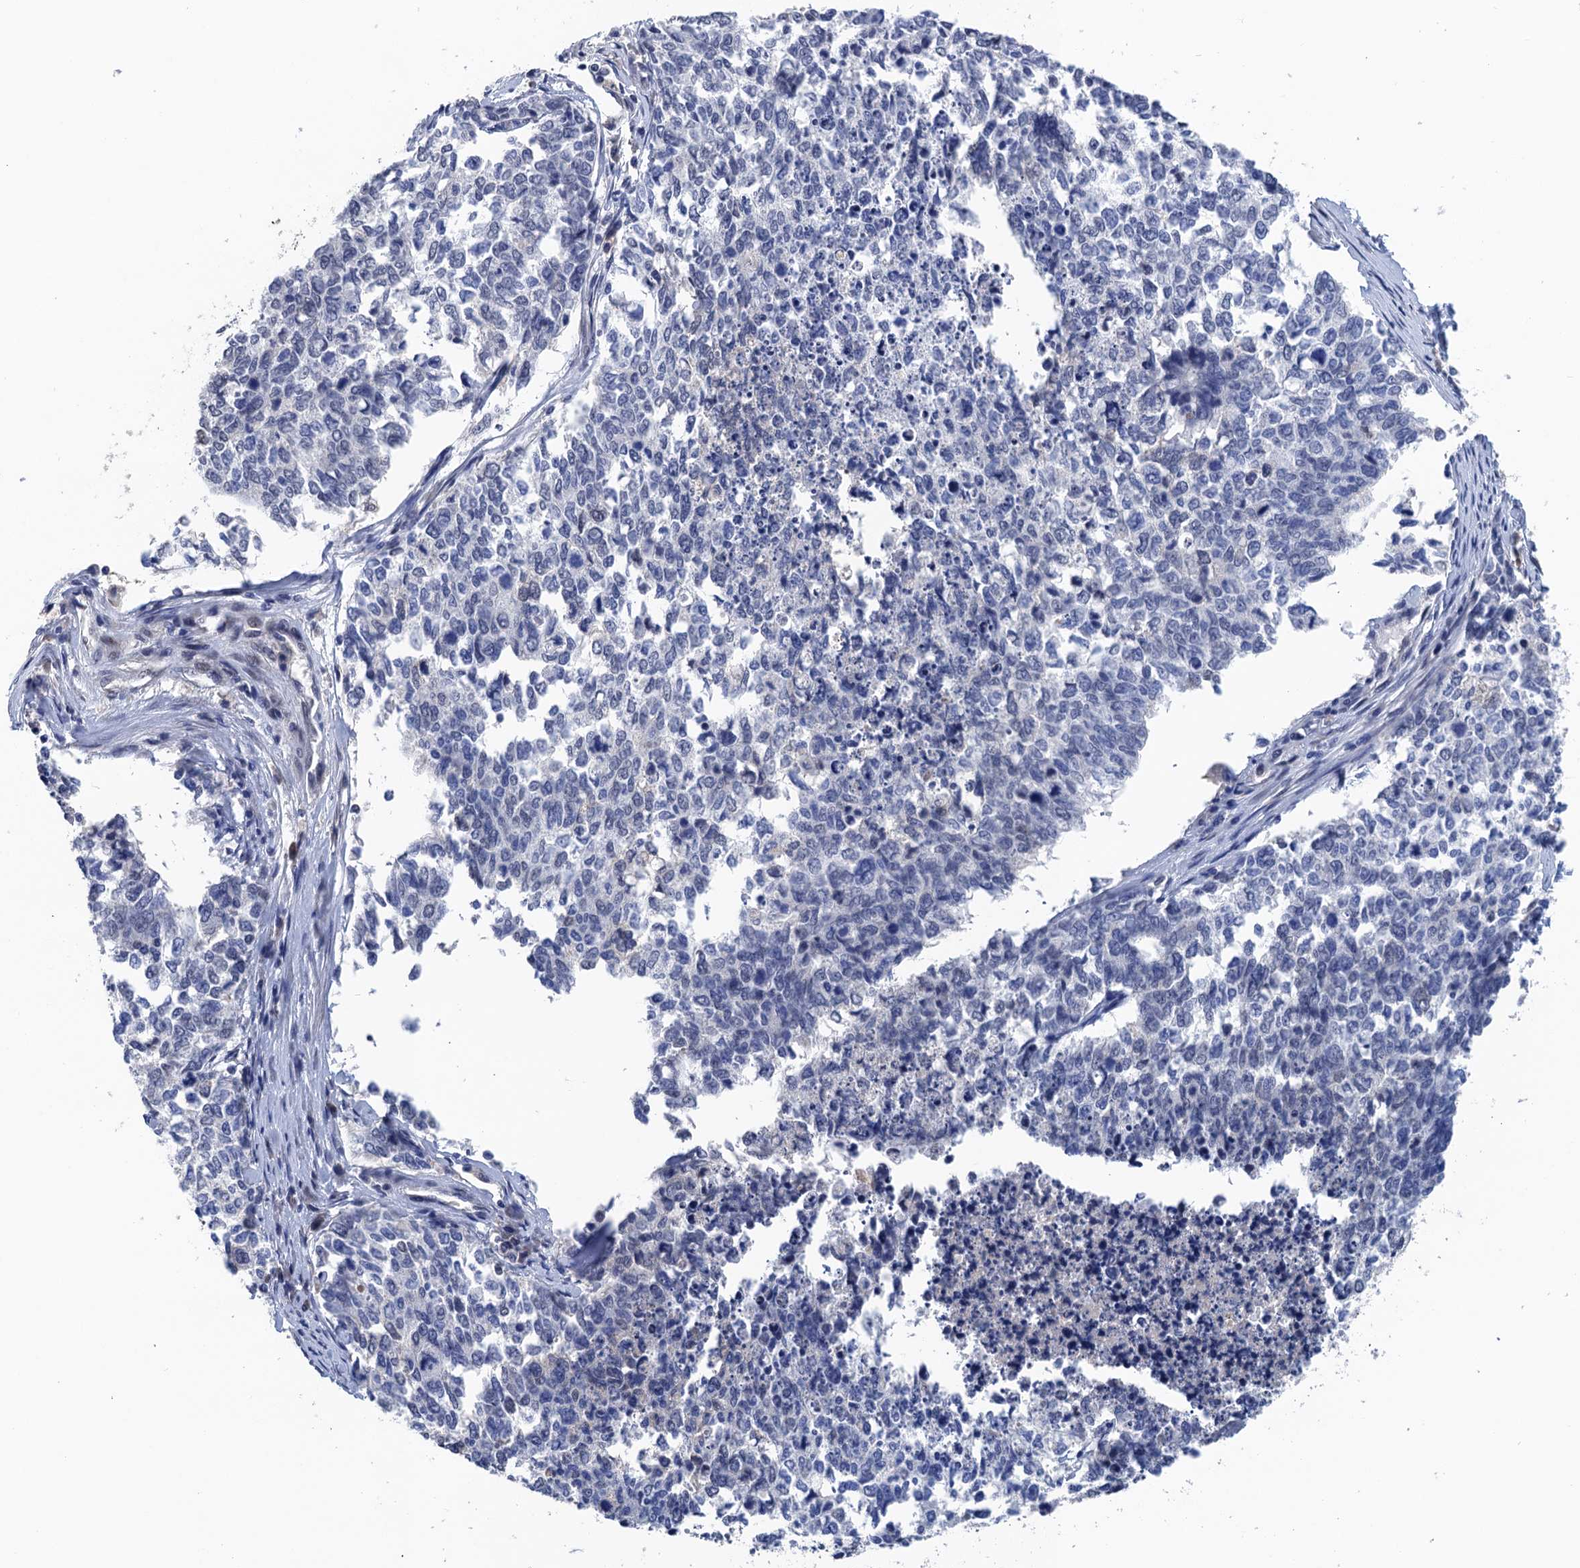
{"staining": {"intensity": "negative", "quantity": "none", "location": "none"}, "tissue": "cervical cancer", "cell_type": "Tumor cells", "image_type": "cancer", "snomed": [{"axis": "morphology", "description": "Squamous cell carcinoma, NOS"}, {"axis": "topography", "description": "Cervix"}], "caption": "High magnification brightfield microscopy of cervical squamous cell carcinoma stained with DAB (3,3'-diaminobenzidine) (brown) and counterstained with hematoxylin (blue): tumor cells show no significant staining.", "gene": "ART5", "patient": {"sex": "female", "age": 63}}